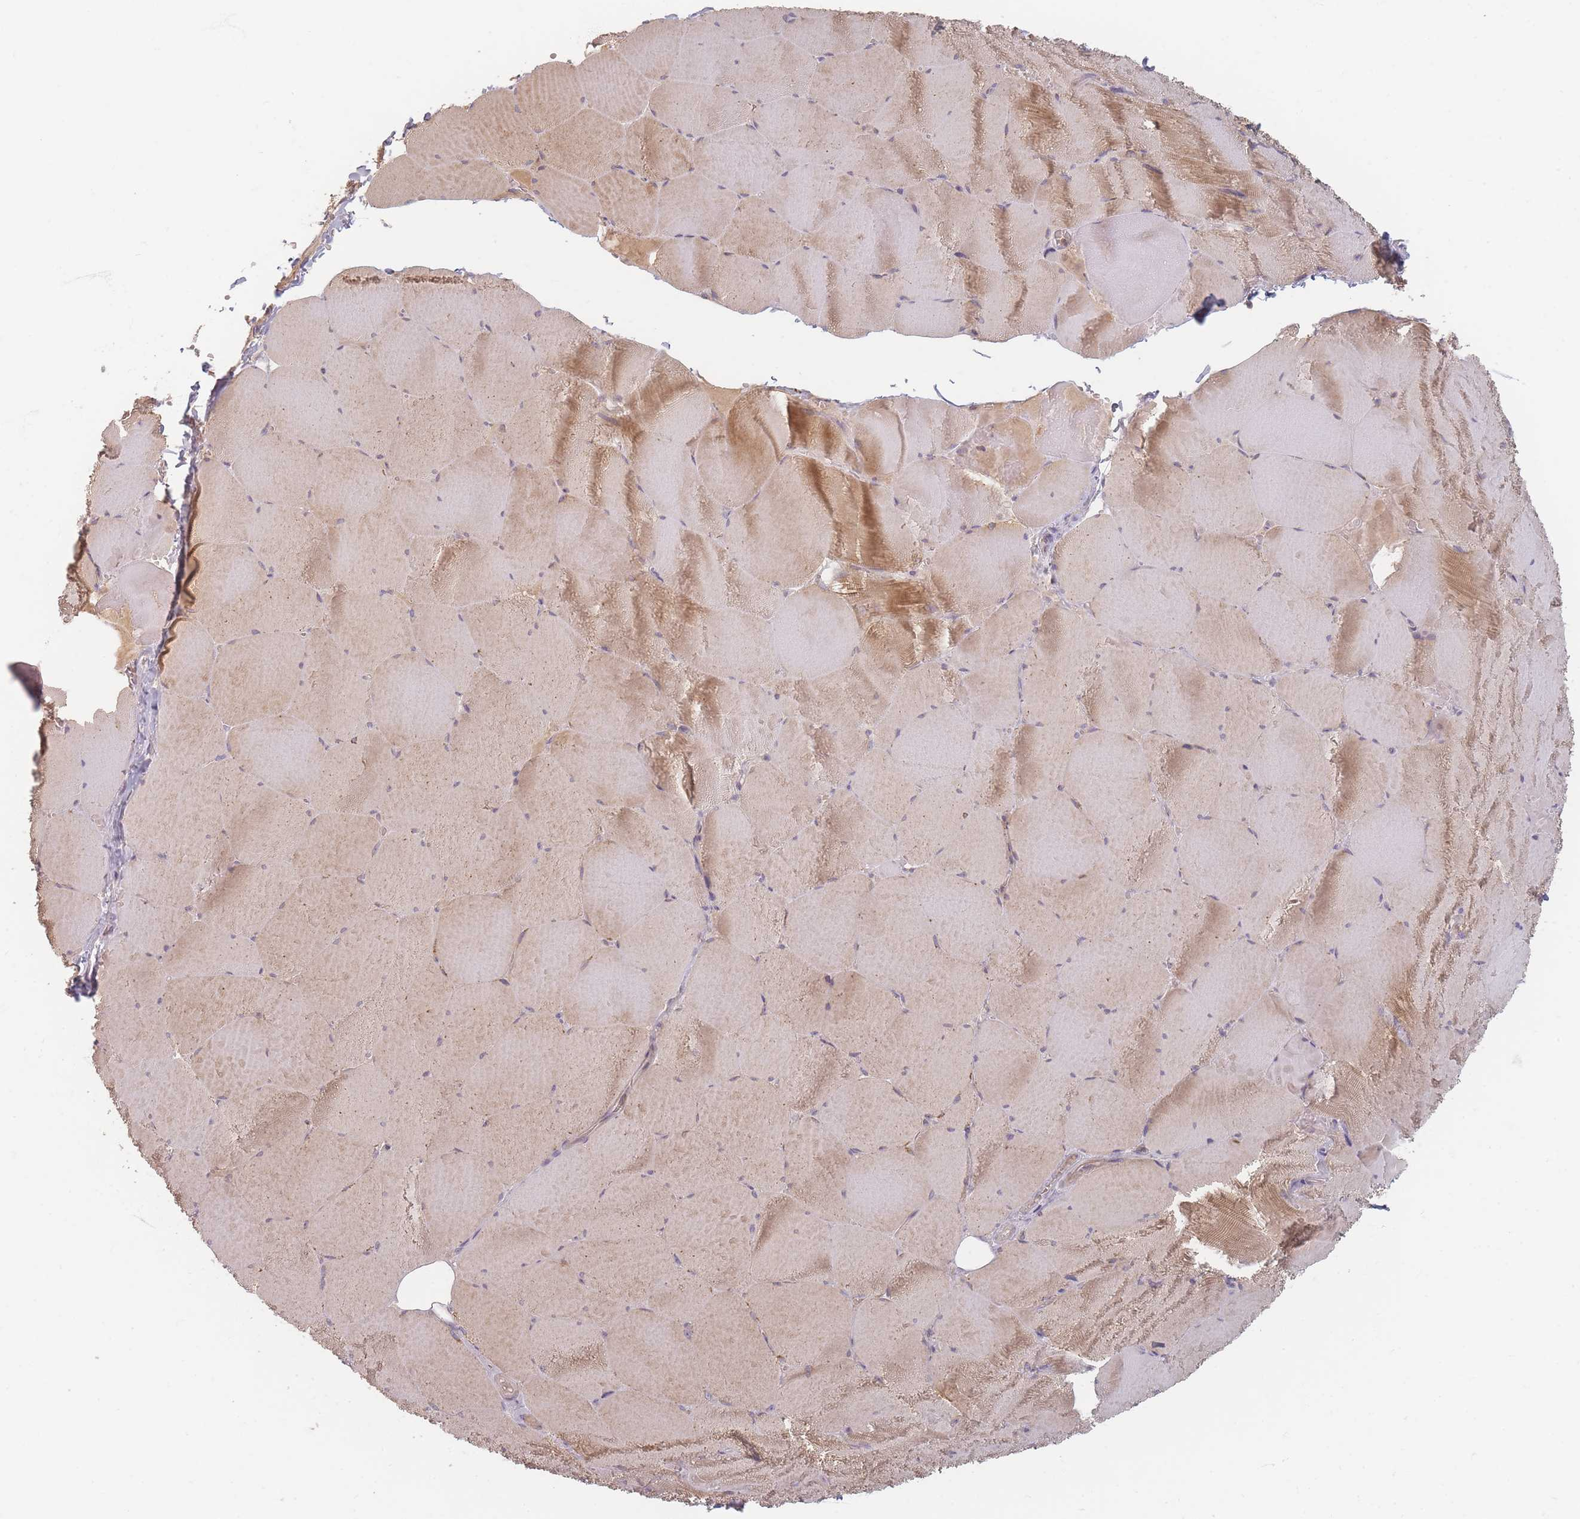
{"staining": {"intensity": "moderate", "quantity": "25%-75%", "location": "cytoplasmic/membranous"}, "tissue": "skeletal muscle", "cell_type": "Myocytes", "image_type": "normal", "snomed": [{"axis": "morphology", "description": "Normal tissue, NOS"}, {"axis": "topography", "description": "Skeletal muscle"}, {"axis": "topography", "description": "Head-Neck"}], "caption": "Immunohistochemical staining of normal human skeletal muscle demonstrates moderate cytoplasmic/membranous protein expression in approximately 25%-75% of myocytes. (DAB = brown stain, brightfield microscopy at high magnification).", "gene": "SLC35F3", "patient": {"sex": "male", "age": 66}}